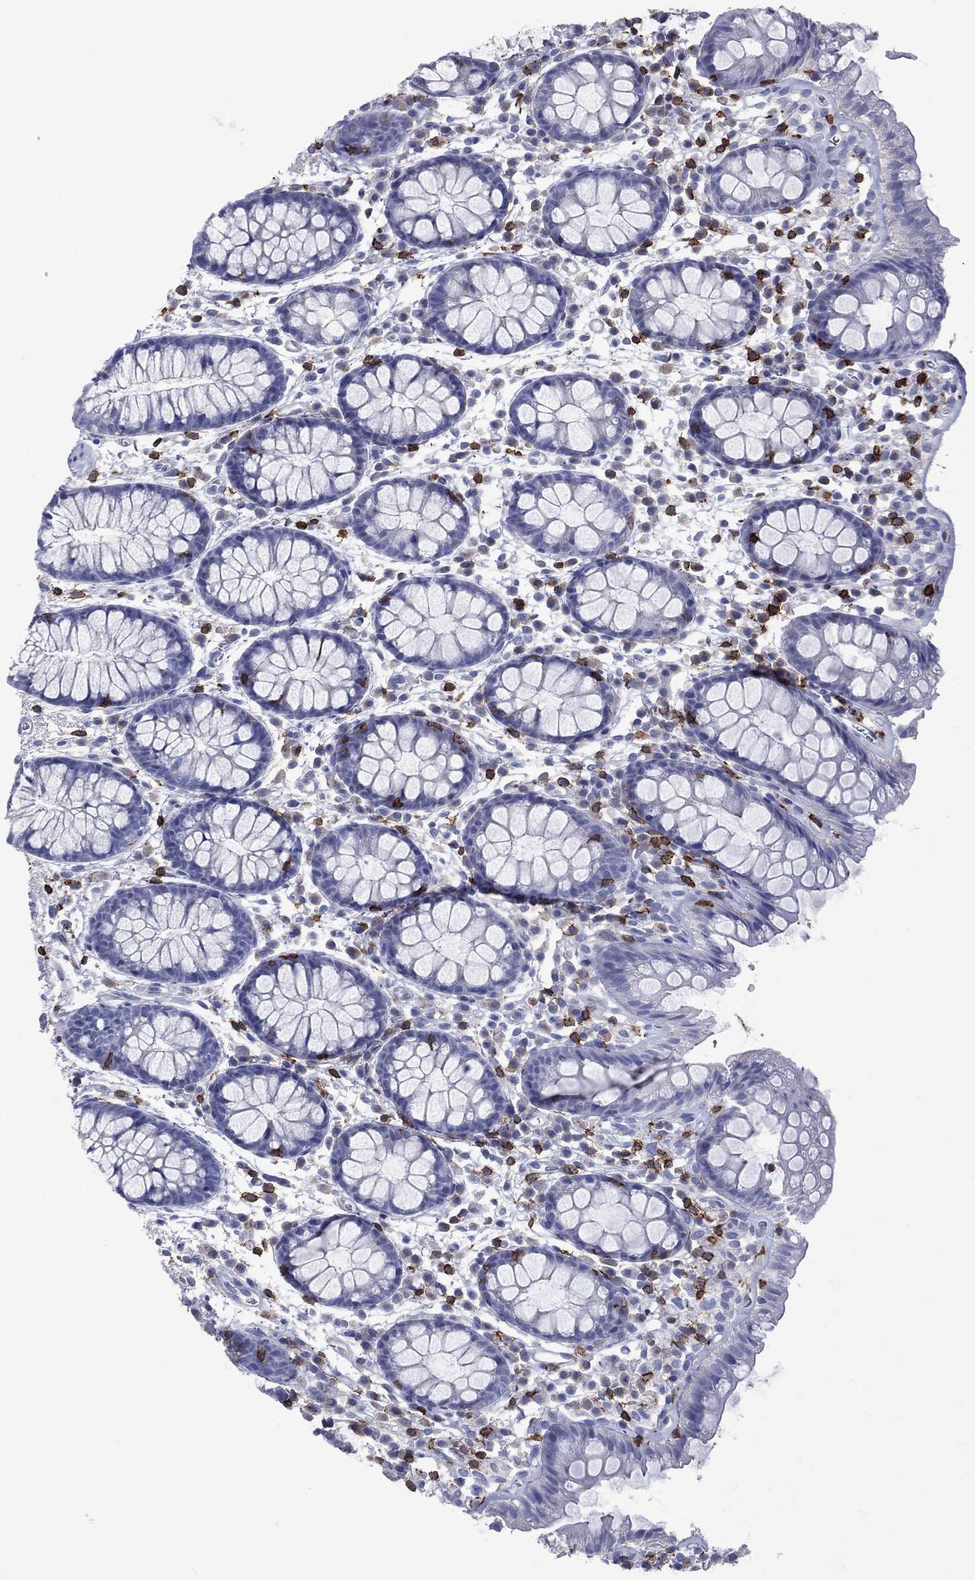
{"staining": {"intensity": "negative", "quantity": "none", "location": "none"}, "tissue": "colon", "cell_type": "Endothelial cells", "image_type": "normal", "snomed": [{"axis": "morphology", "description": "Normal tissue, NOS"}, {"axis": "topography", "description": "Colon"}], "caption": "Immunohistochemical staining of normal human colon displays no significant positivity in endothelial cells.", "gene": "LAT", "patient": {"sex": "male", "age": 76}}